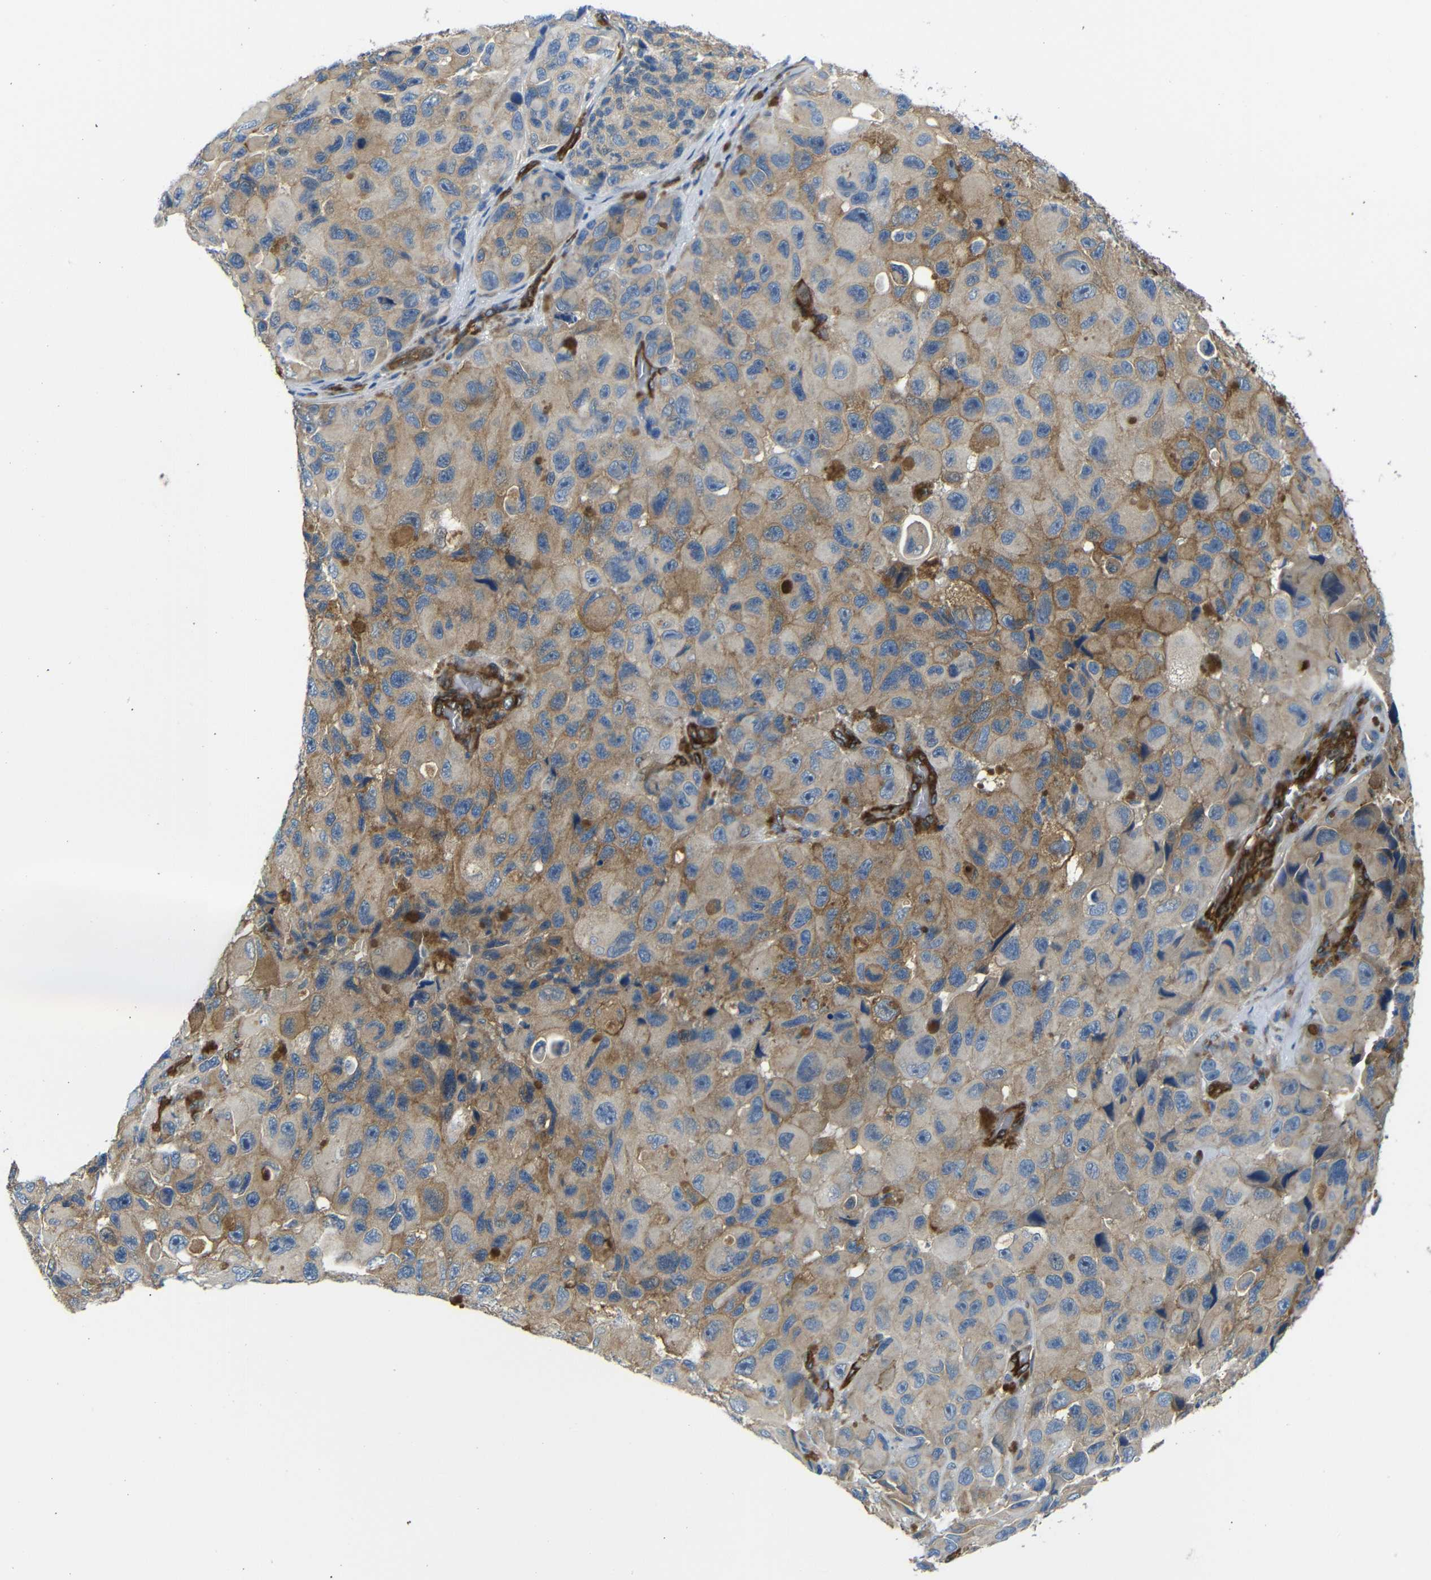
{"staining": {"intensity": "moderate", "quantity": ">75%", "location": "cytoplasmic/membranous"}, "tissue": "melanoma", "cell_type": "Tumor cells", "image_type": "cancer", "snomed": [{"axis": "morphology", "description": "Malignant melanoma, NOS"}, {"axis": "topography", "description": "Skin"}], "caption": "A brown stain labels moderate cytoplasmic/membranous positivity of a protein in human malignant melanoma tumor cells.", "gene": "MYO1B", "patient": {"sex": "female", "age": 73}}